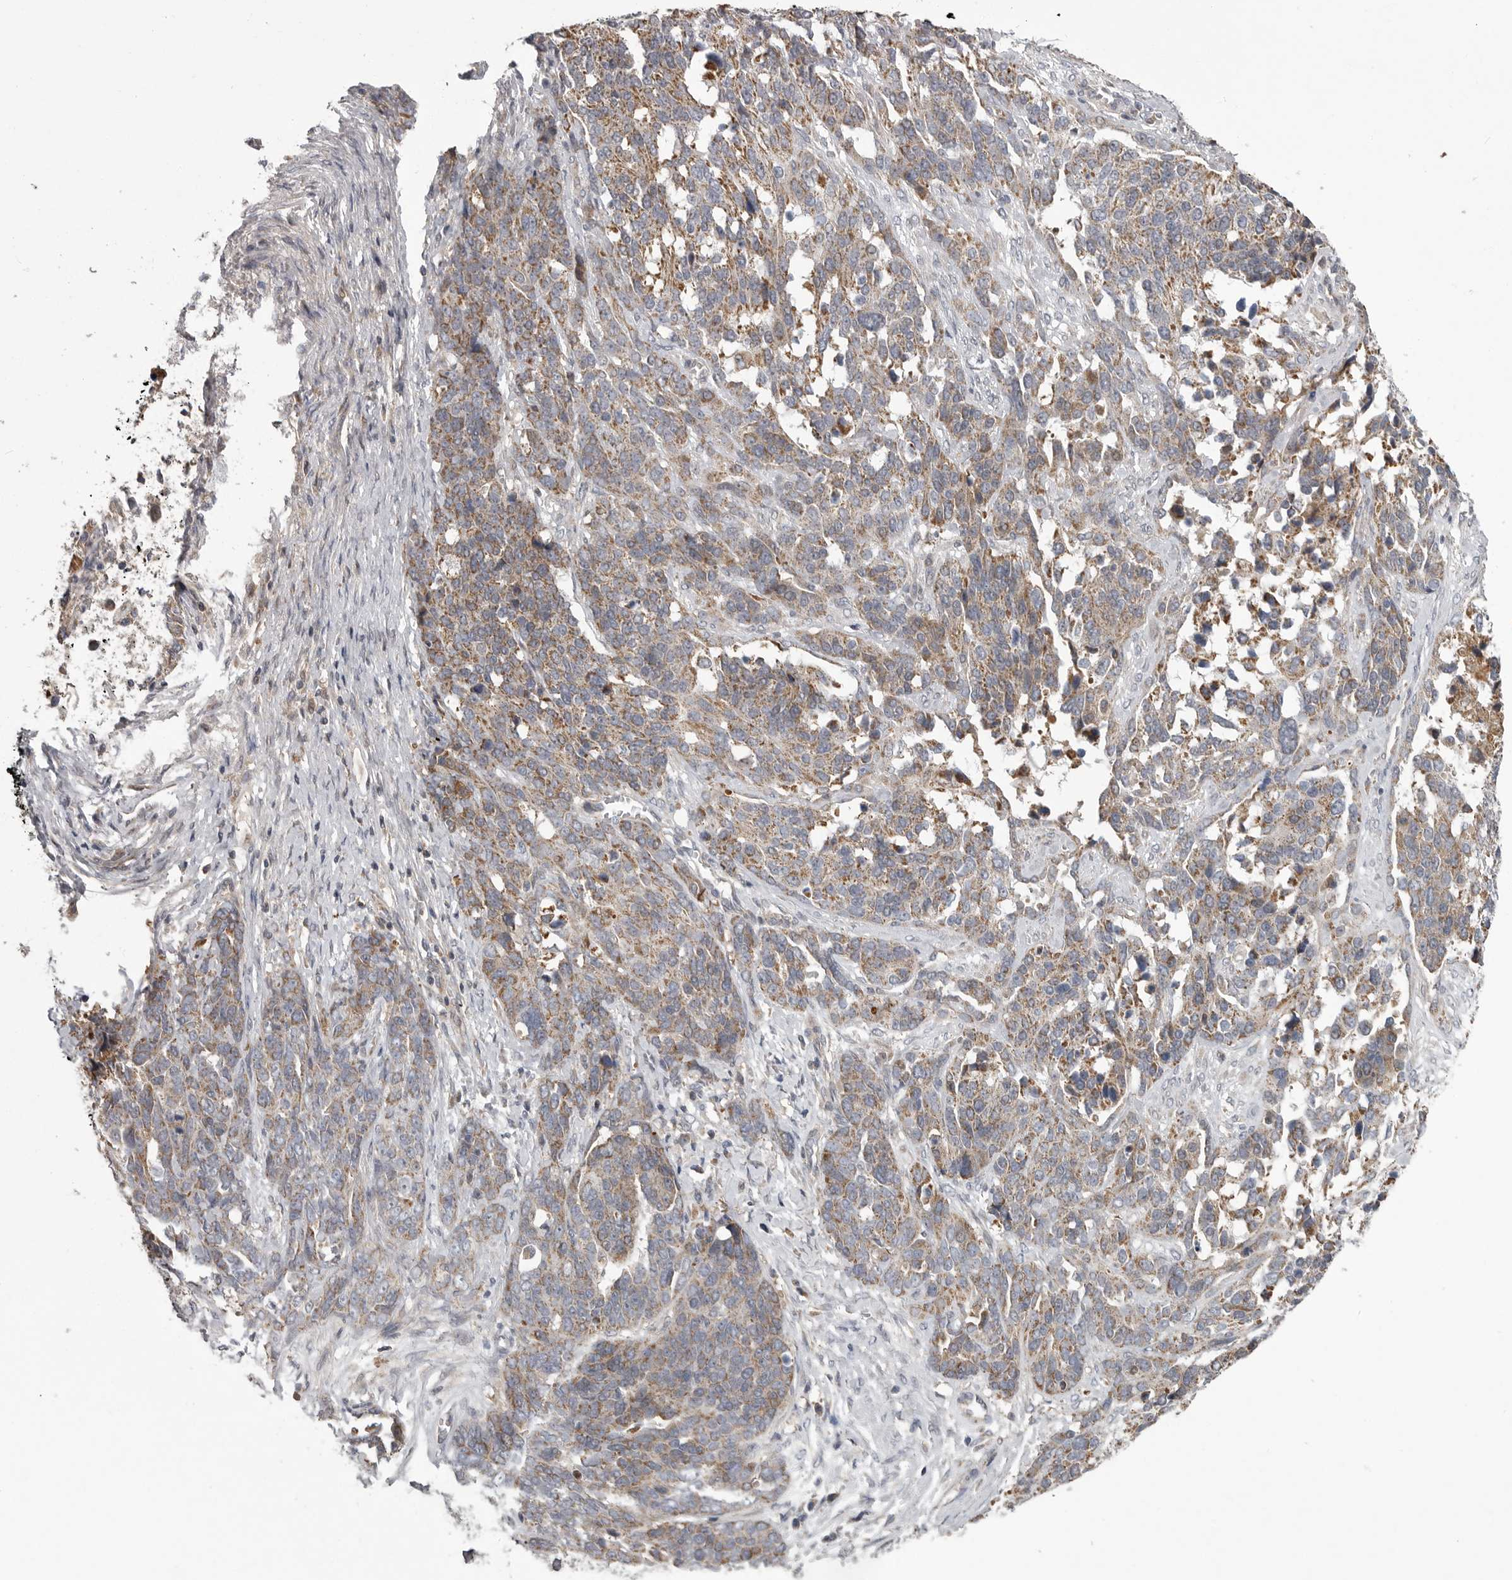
{"staining": {"intensity": "moderate", "quantity": ">75%", "location": "cytoplasmic/membranous"}, "tissue": "ovarian cancer", "cell_type": "Tumor cells", "image_type": "cancer", "snomed": [{"axis": "morphology", "description": "Cystadenocarcinoma, serous, NOS"}, {"axis": "topography", "description": "Ovary"}], "caption": "Protein expression analysis of human ovarian serous cystadenocarcinoma reveals moderate cytoplasmic/membranous expression in approximately >75% of tumor cells. (Stains: DAB (3,3'-diaminobenzidine) in brown, nuclei in blue, Microscopy: brightfield microscopy at high magnification).", "gene": "CRP", "patient": {"sex": "female", "age": 44}}